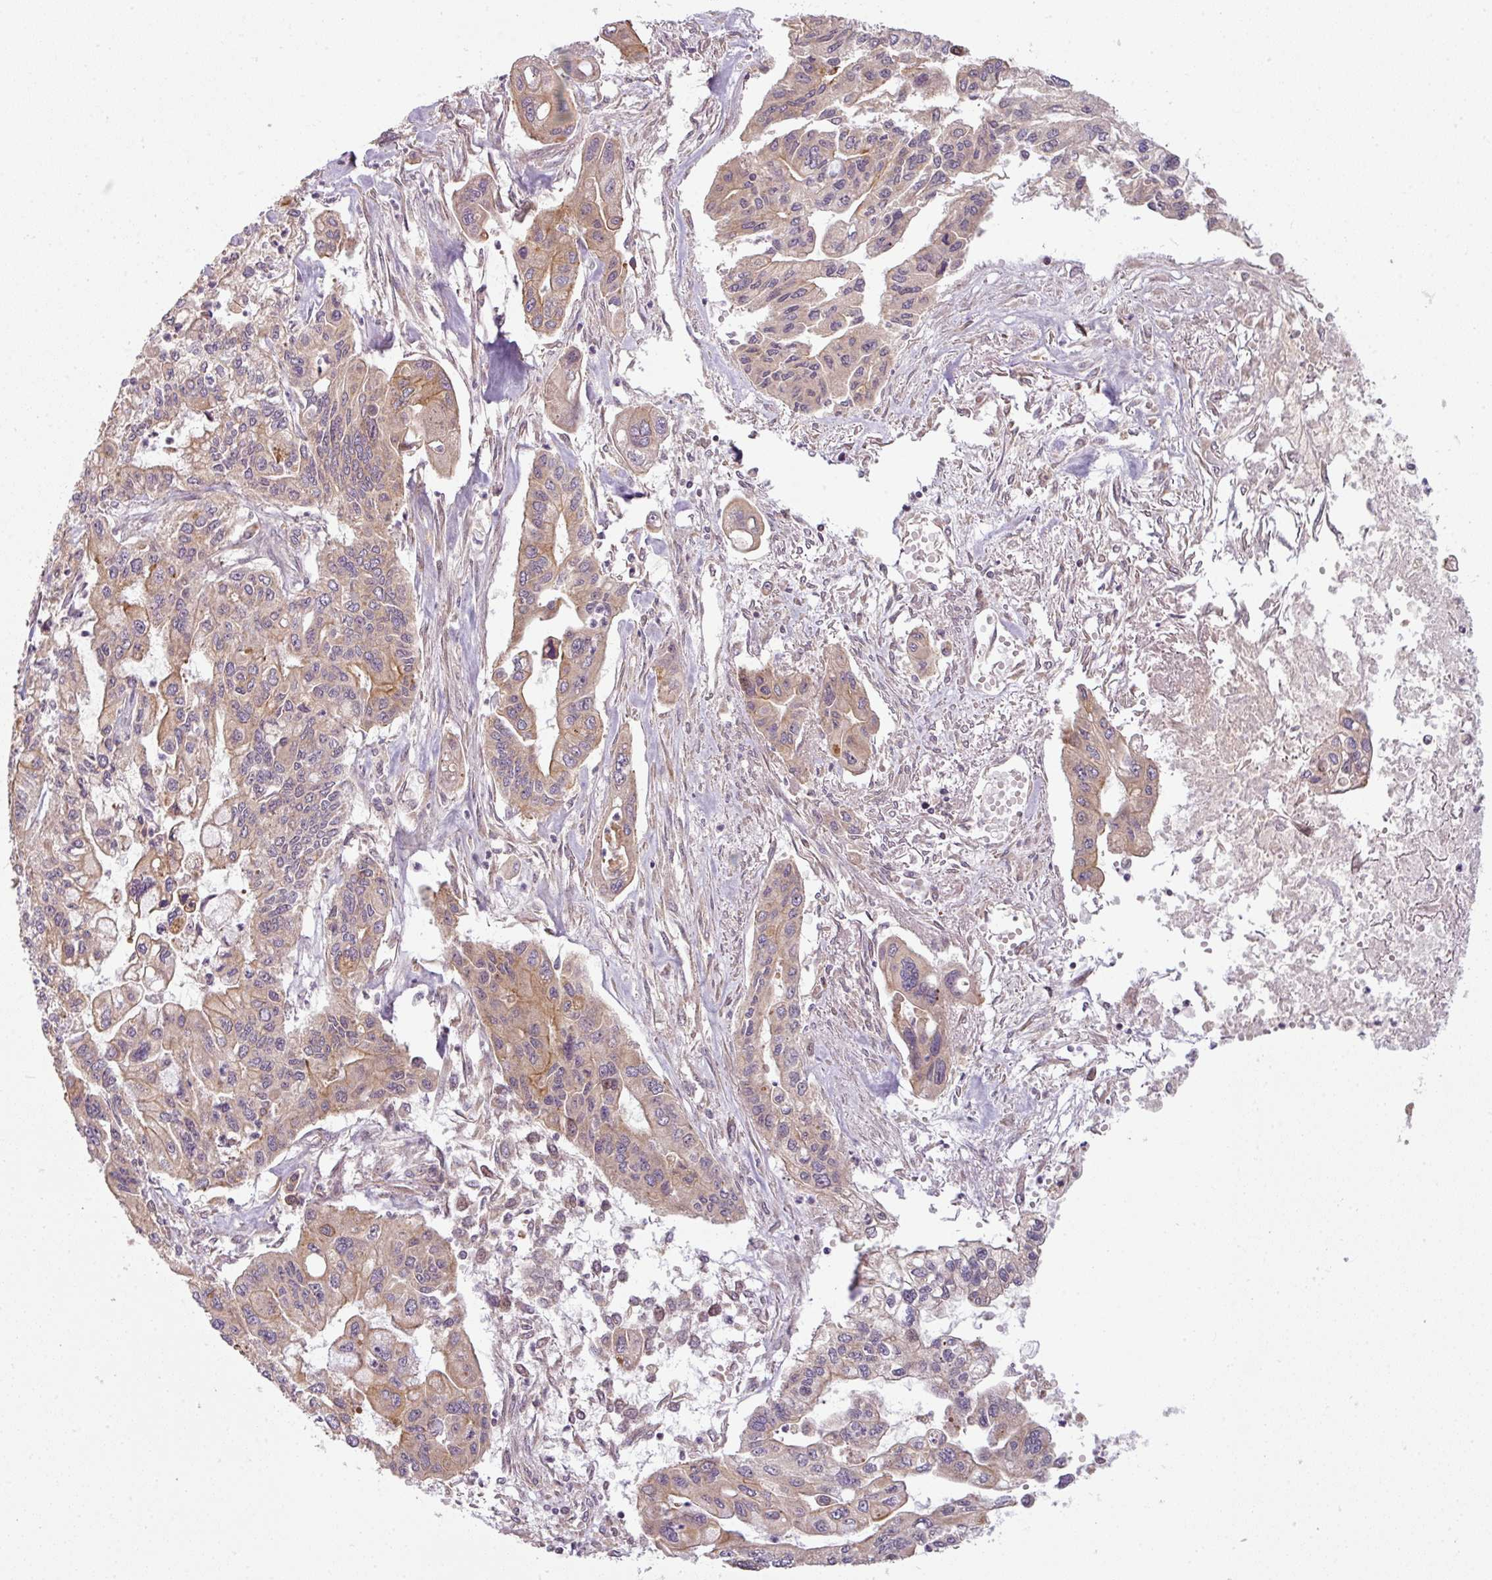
{"staining": {"intensity": "moderate", "quantity": "<25%", "location": "cytoplasmic/membranous"}, "tissue": "pancreatic cancer", "cell_type": "Tumor cells", "image_type": "cancer", "snomed": [{"axis": "morphology", "description": "Adenocarcinoma, NOS"}, {"axis": "topography", "description": "Pancreas"}], "caption": "A high-resolution micrograph shows immunohistochemistry staining of pancreatic adenocarcinoma, which demonstrates moderate cytoplasmic/membranous expression in approximately <25% of tumor cells.", "gene": "RNF31", "patient": {"sex": "male", "age": 62}}